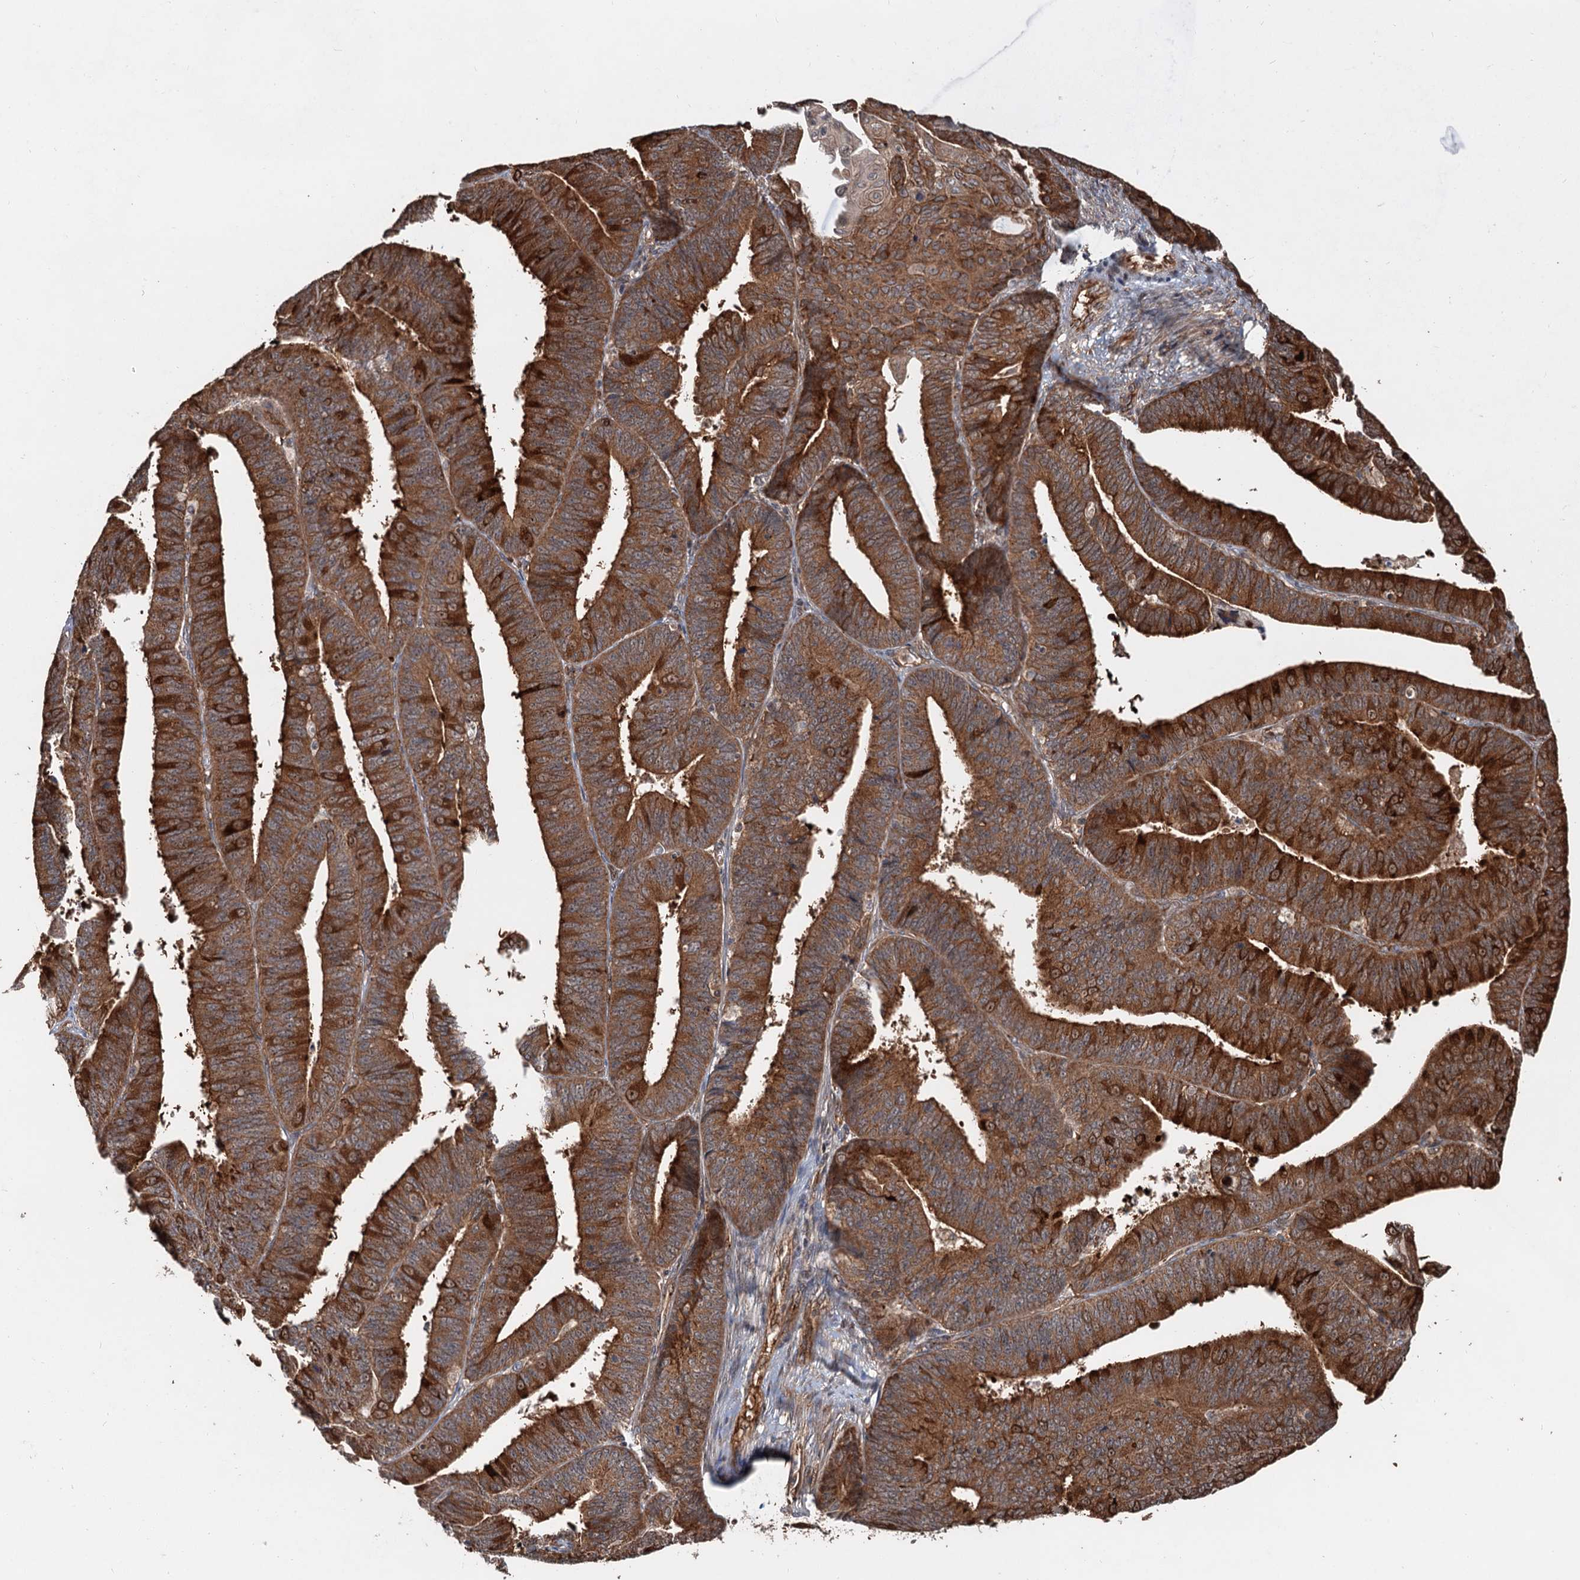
{"staining": {"intensity": "strong", "quantity": ">75%", "location": "cytoplasmic/membranous"}, "tissue": "endometrial cancer", "cell_type": "Tumor cells", "image_type": "cancer", "snomed": [{"axis": "morphology", "description": "Adenocarcinoma, NOS"}, {"axis": "topography", "description": "Endometrium"}], "caption": "Endometrial cancer (adenocarcinoma) stained with a protein marker exhibits strong staining in tumor cells.", "gene": "DEXI", "patient": {"sex": "female", "age": 73}}